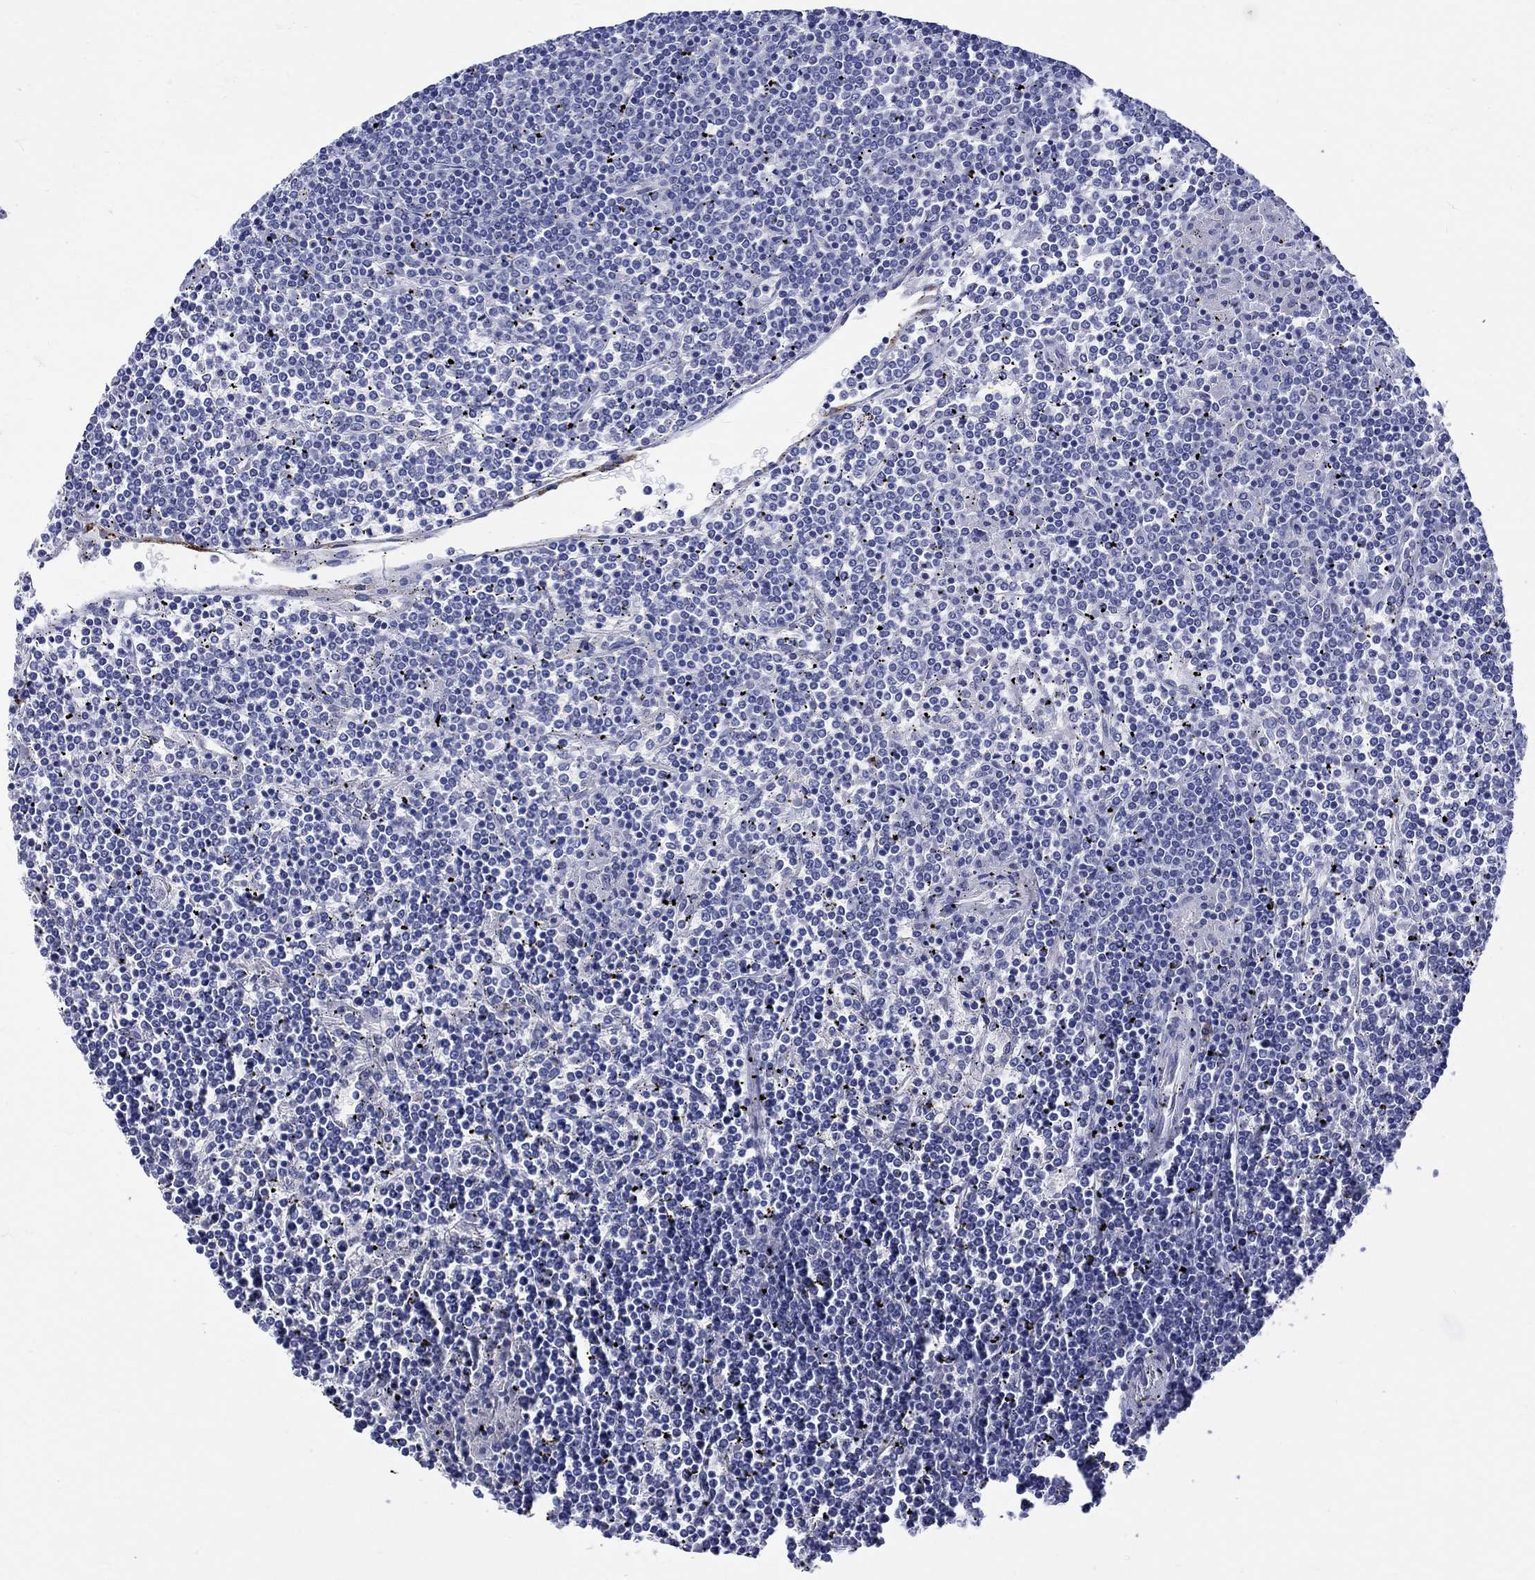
{"staining": {"intensity": "negative", "quantity": "none", "location": "none"}, "tissue": "lymphoma", "cell_type": "Tumor cells", "image_type": "cancer", "snomed": [{"axis": "morphology", "description": "Malignant lymphoma, non-Hodgkin's type, Low grade"}, {"axis": "topography", "description": "Spleen"}], "caption": "IHC micrograph of lymphoma stained for a protein (brown), which demonstrates no staining in tumor cells.", "gene": "SH2D7", "patient": {"sex": "female", "age": 19}}